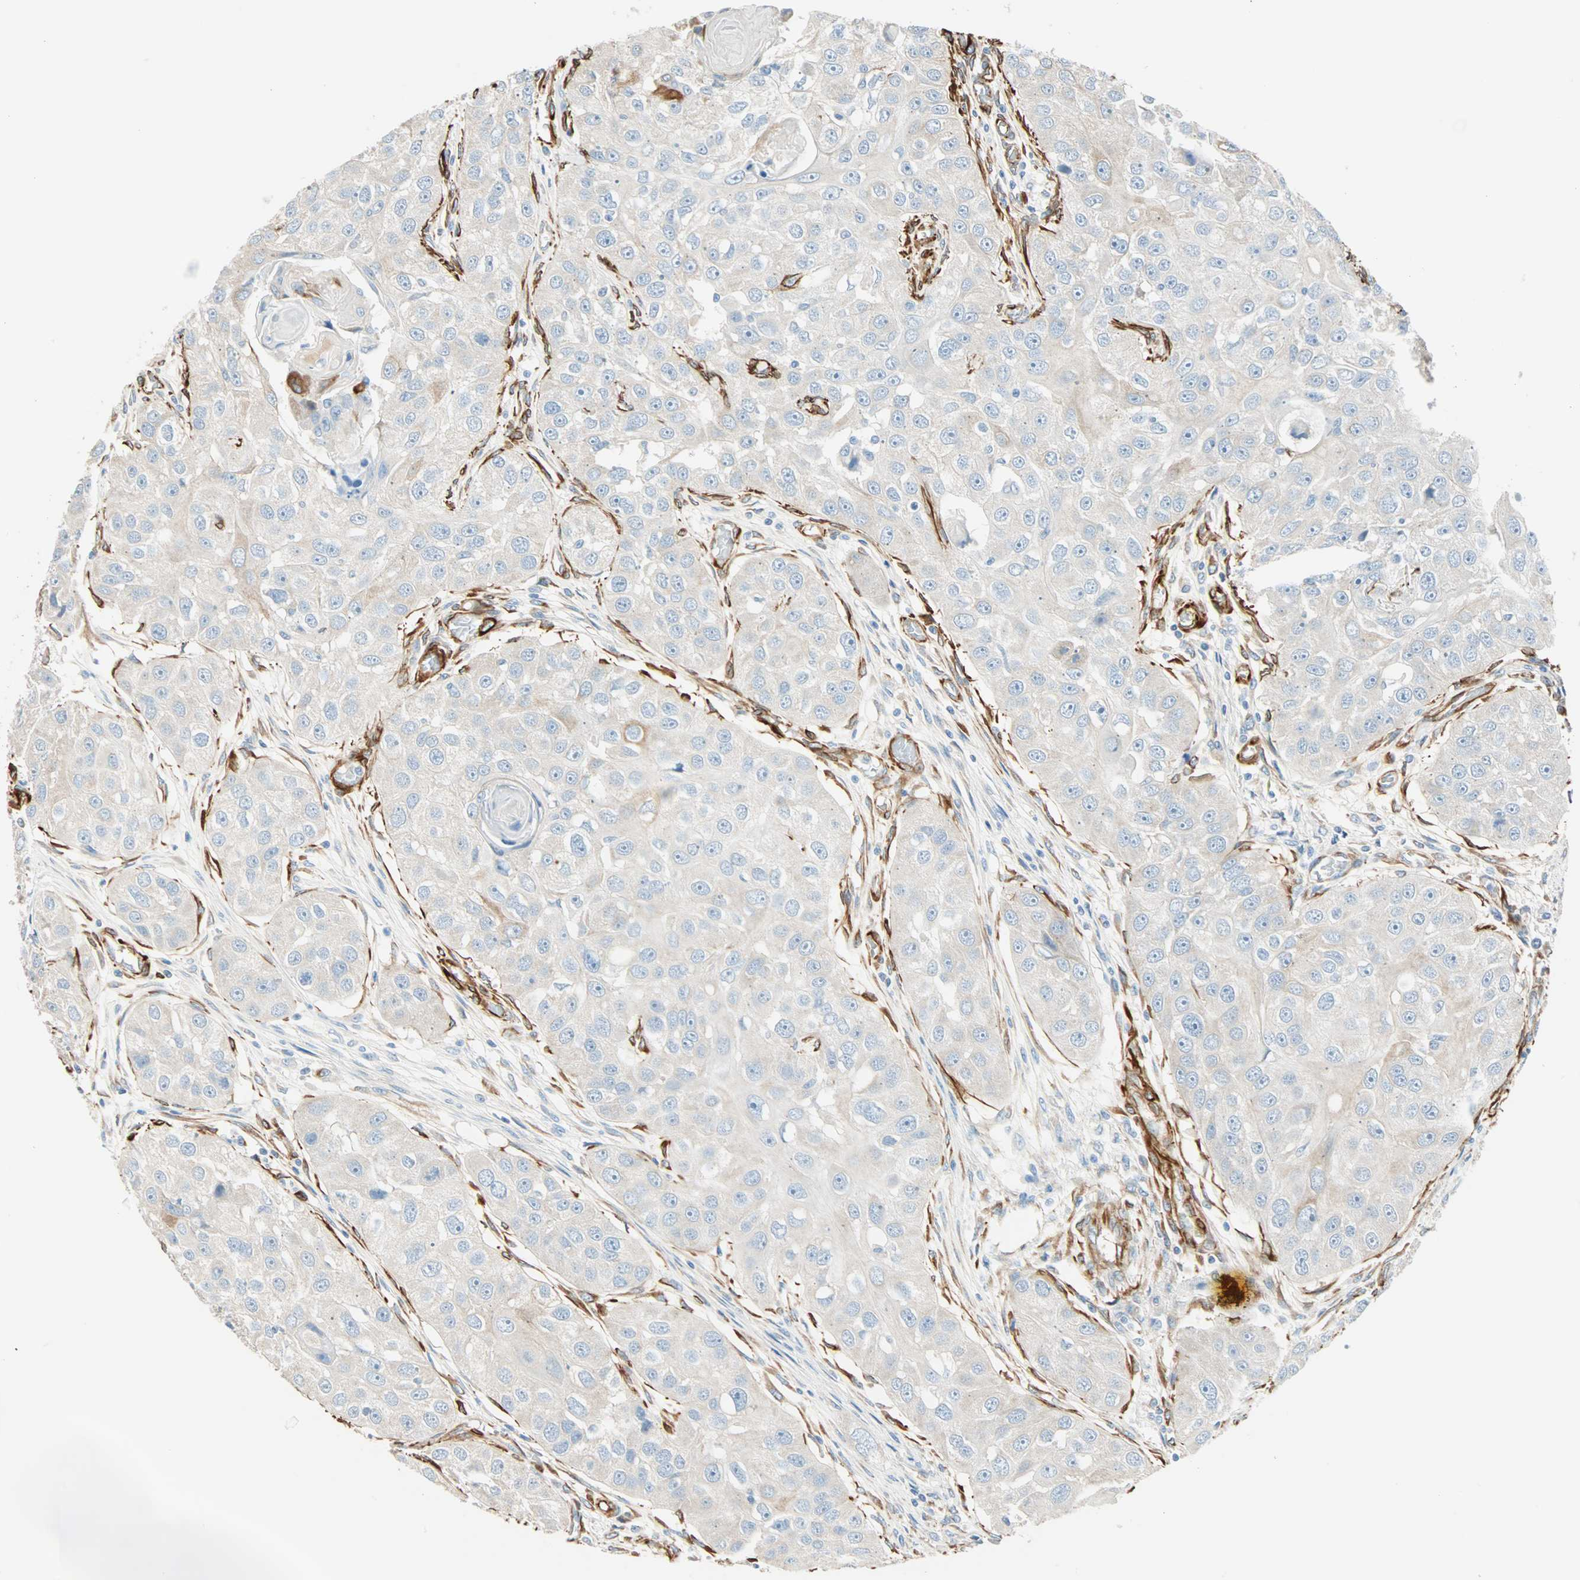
{"staining": {"intensity": "weak", "quantity": "<25%", "location": "cytoplasmic/membranous"}, "tissue": "head and neck cancer", "cell_type": "Tumor cells", "image_type": "cancer", "snomed": [{"axis": "morphology", "description": "Normal tissue, NOS"}, {"axis": "morphology", "description": "Squamous cell carcinoma, NOS"}, {"axis": "topography", "description": "Skeletal muscle"}, {"axis": "topography", "description": "Head-Neck"}], "caption": "Protein analysis of head and neck cancer reveals no significant staining in tumor cells.", "gene": "NES", "patient": {"sex": "male", "age": 51}}